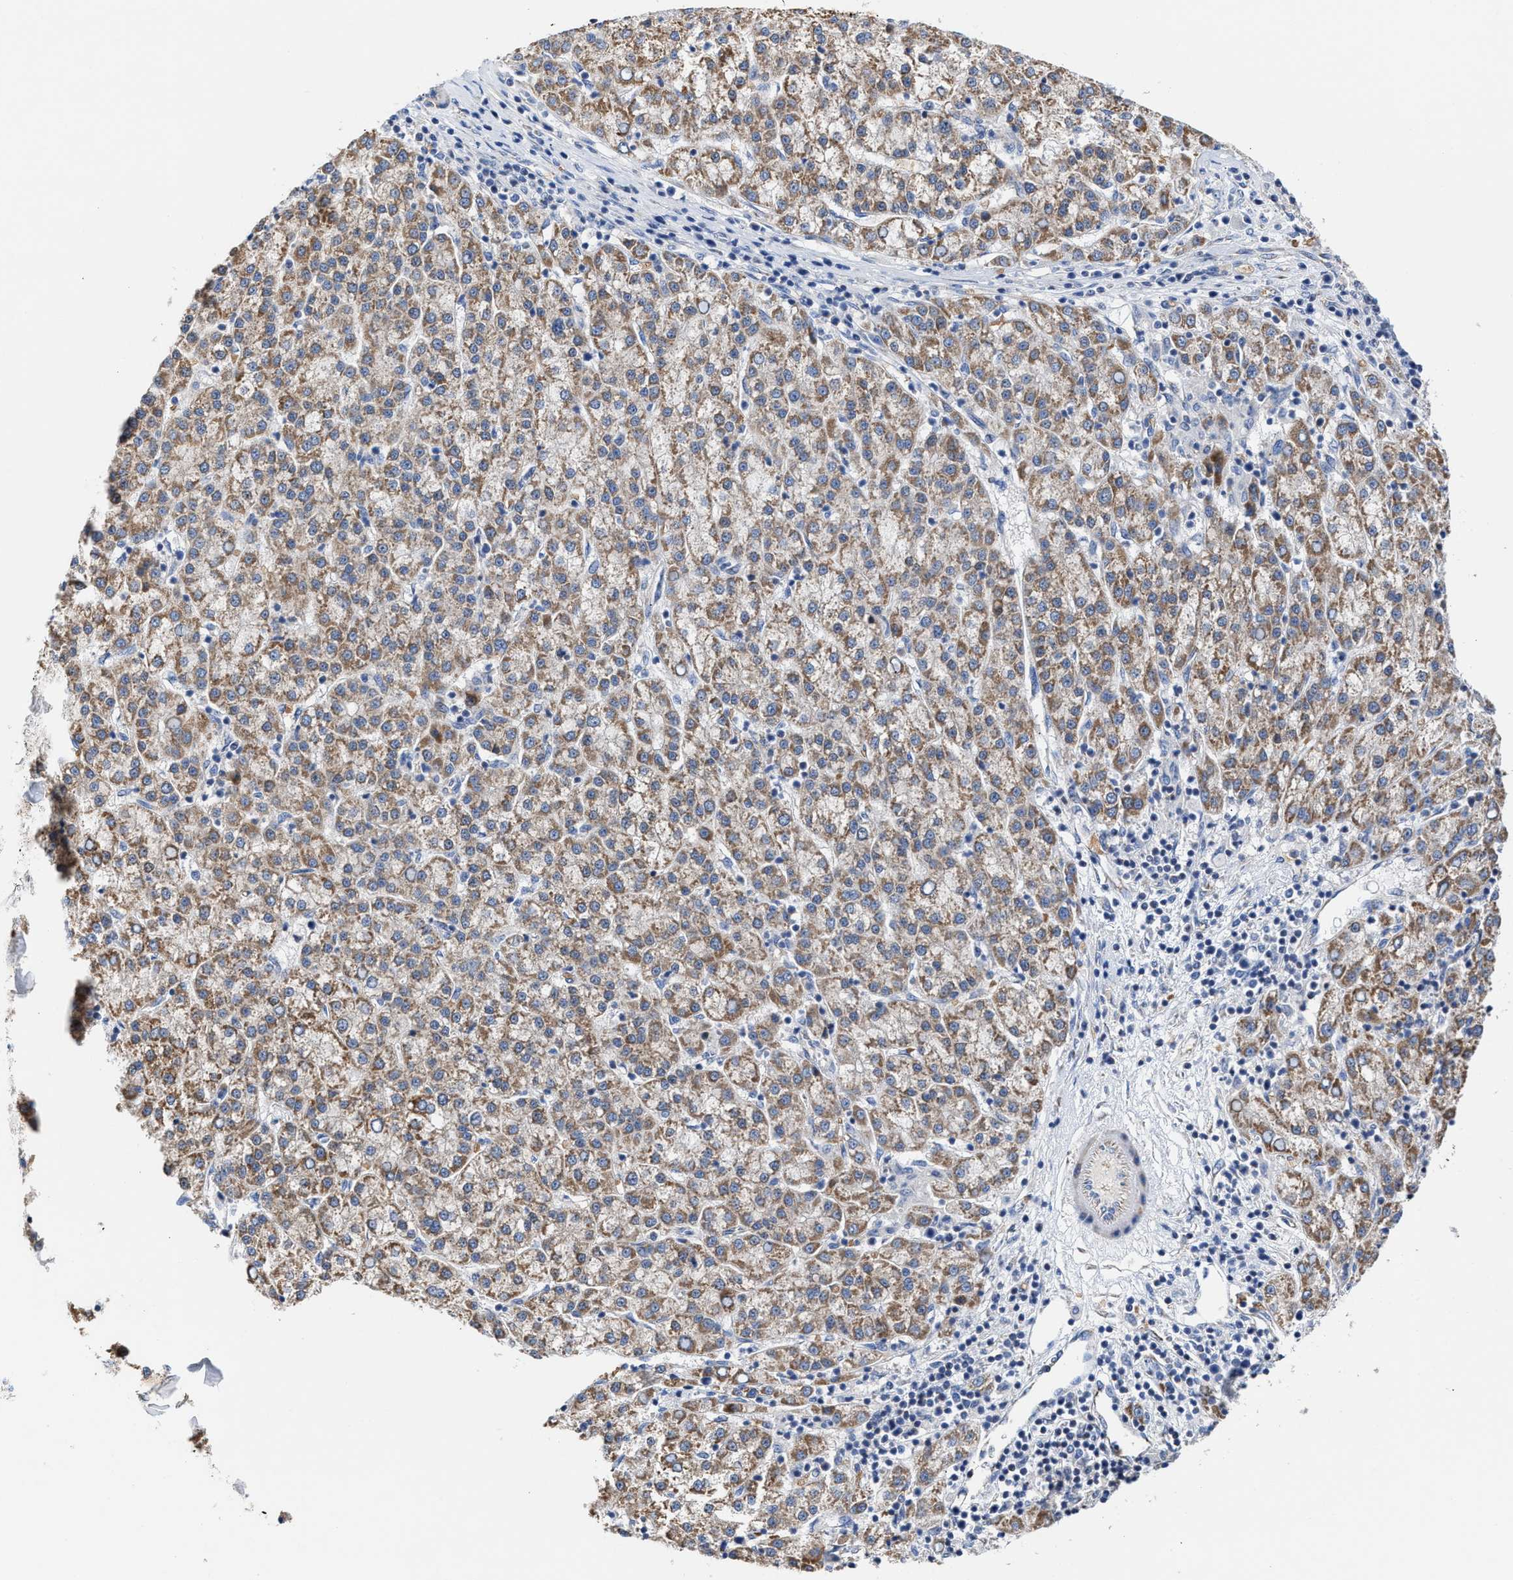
{"staining": {"intensity": "moderate", "quantity": ">75%", "location": "cytoplasmic/membranous"}, "tissue": "liver cancer", "cell_type": "Tumor cells", "image_type": "cancer", "snomed": [{"axis": "morphology", "description": "Carcinoma, Hepatocellular, NOS"}, {"axis": "topography", "description": "Liver"}], "caption": "An IHC image of neoplastic tissue is shown. Protein staining in brown shows moderate cytoplasmic/membranous positivity in hepatocellular carcinoma (liver) within tumor cells.", "gene": "MECR", "patient": {"sex": "female", "age": 58}}